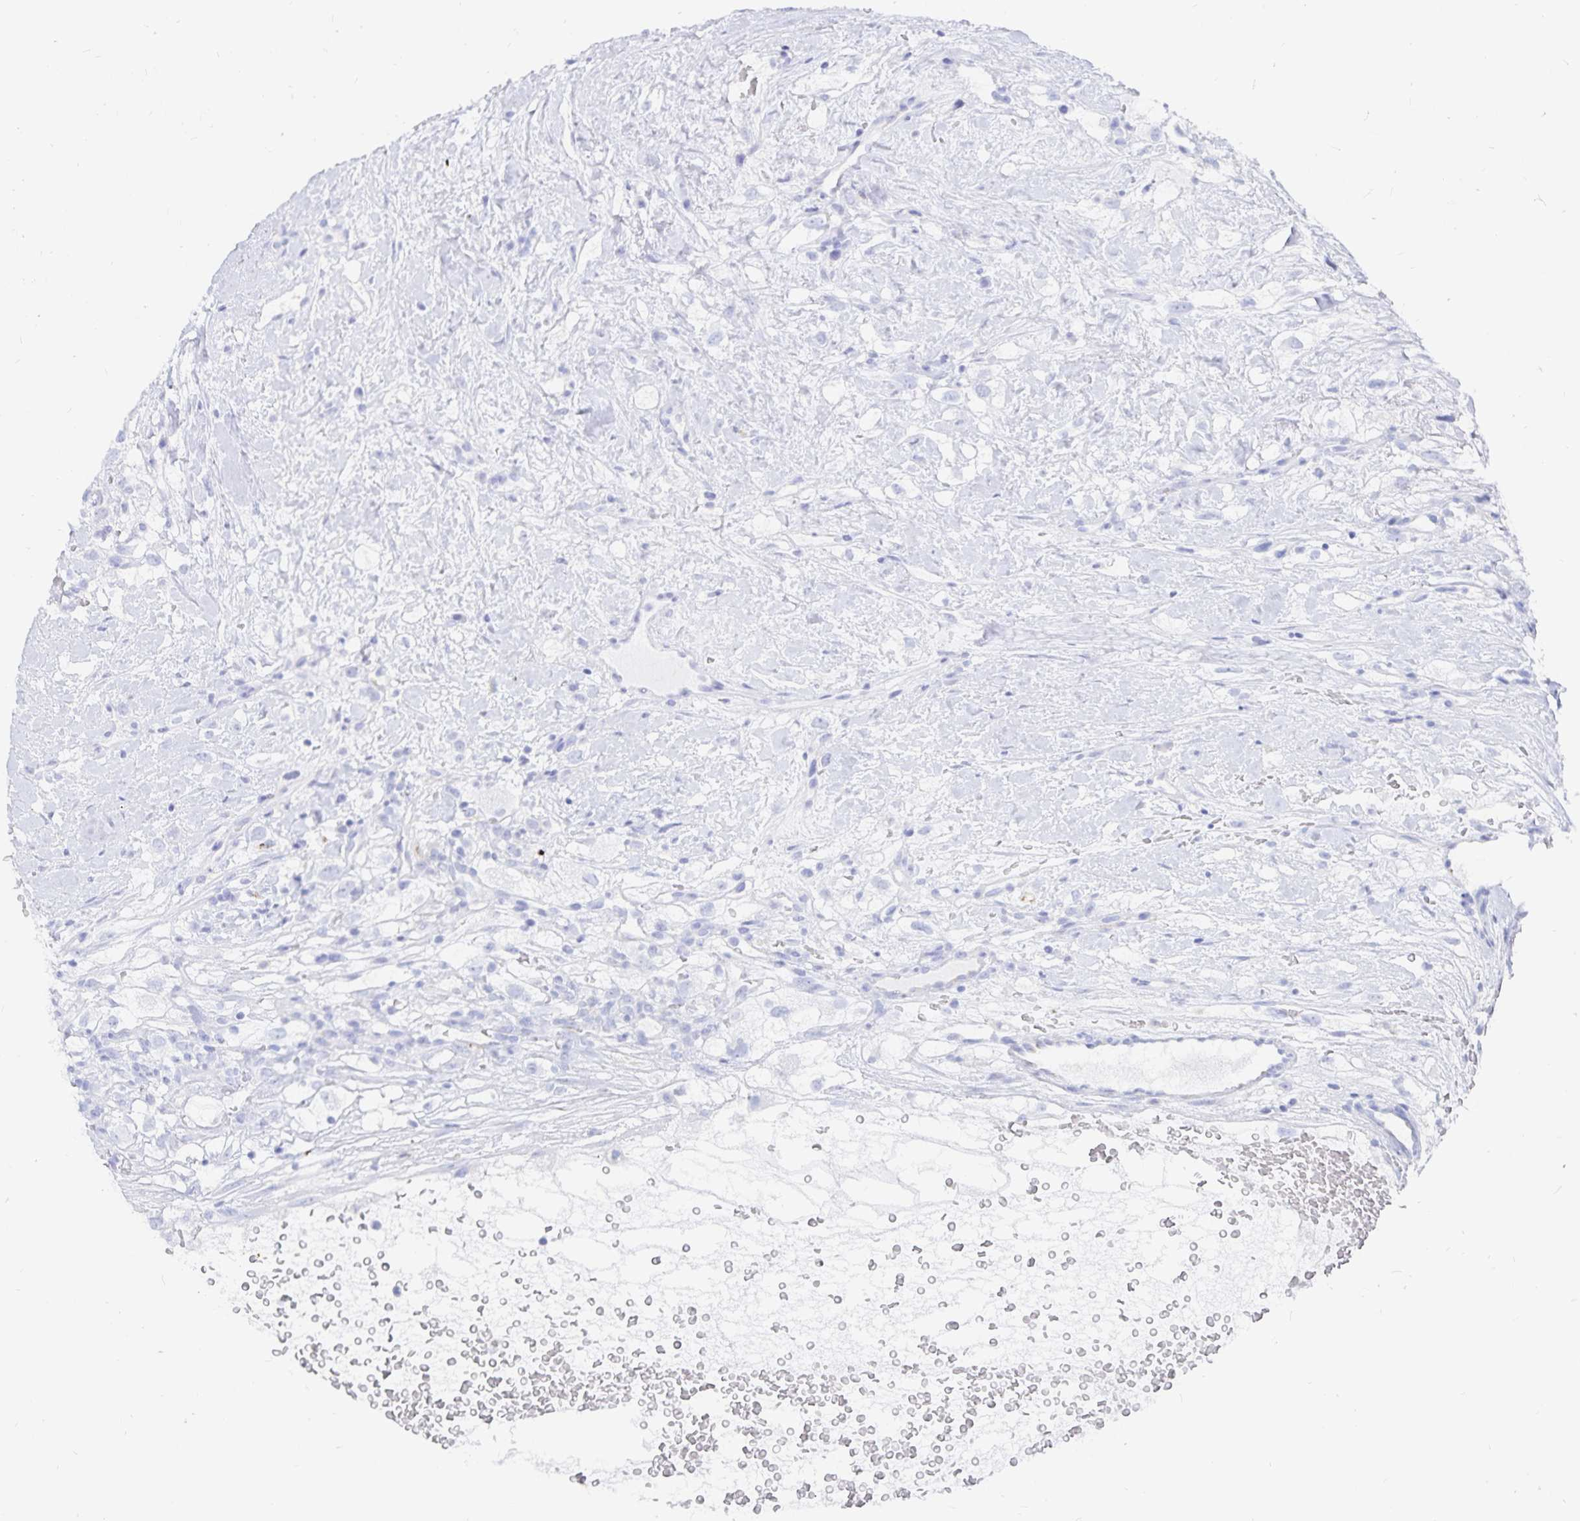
{"staining": {"intensity": "negative", "quantity": "none", "location": "none"}, "tissue": "renal cancer", "cell_type": "Tumor cells", "image_type": "cancer", "snomed": [{"axis": "morphology", "description": "Adenocarcinoma, NOS"}, {"axis": "topography", "description": "Kidney"}], "caption": "An image of renal cancer (adenocarcinoma) stained for a protein shows no brown staining in tumor cells.", "gene": "INSL5", "patient": {"sex": "male", "age": 59}}